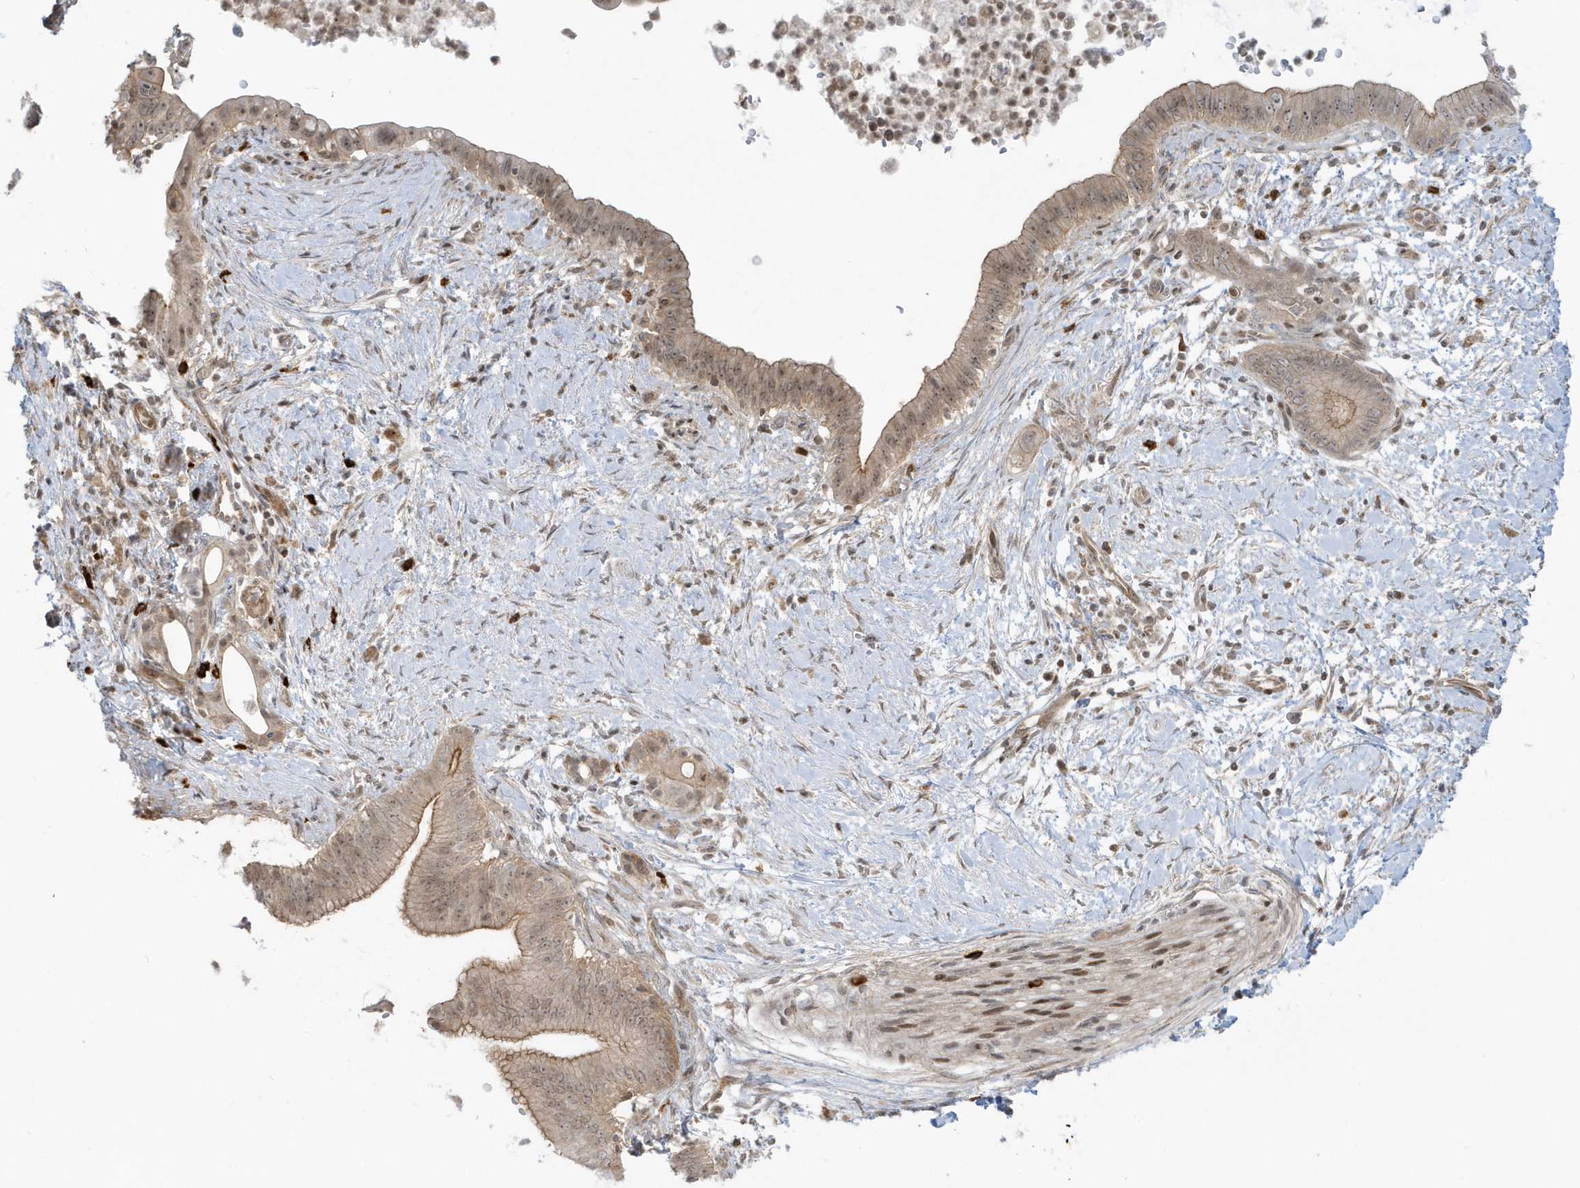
{"staining": {"intensity": "weak", "quantity": "25%-75%", "location": "cytoplasmic/membranous,nuclear"}, "tissue": "pancreatic cancer", "cell_type": "Tumor cells", "image_type": "cancer", "snomed": [{"axis": "morphology", "description": "Adenocarcinoma, NOS"}, {"axis": "topography", "description": "Pancreas"}], "caption": "Immunohistochemistry staining of pancreatic adenocarcinoma, which displays low levels of weak cytoplasmic/membranous and nuclear positivity in about 25%-75% of tumor cells indicating weak cytoplasmic/membranous and nuclear protein positivity. The staining was performed using DAB (3,3'-diaminobenzidine) (brown) for protein detection and nuclei were counterstained in hematoxylin (blue).", "gene": "PPP1R7", "patient": {"sex": "male", "age": 68}}